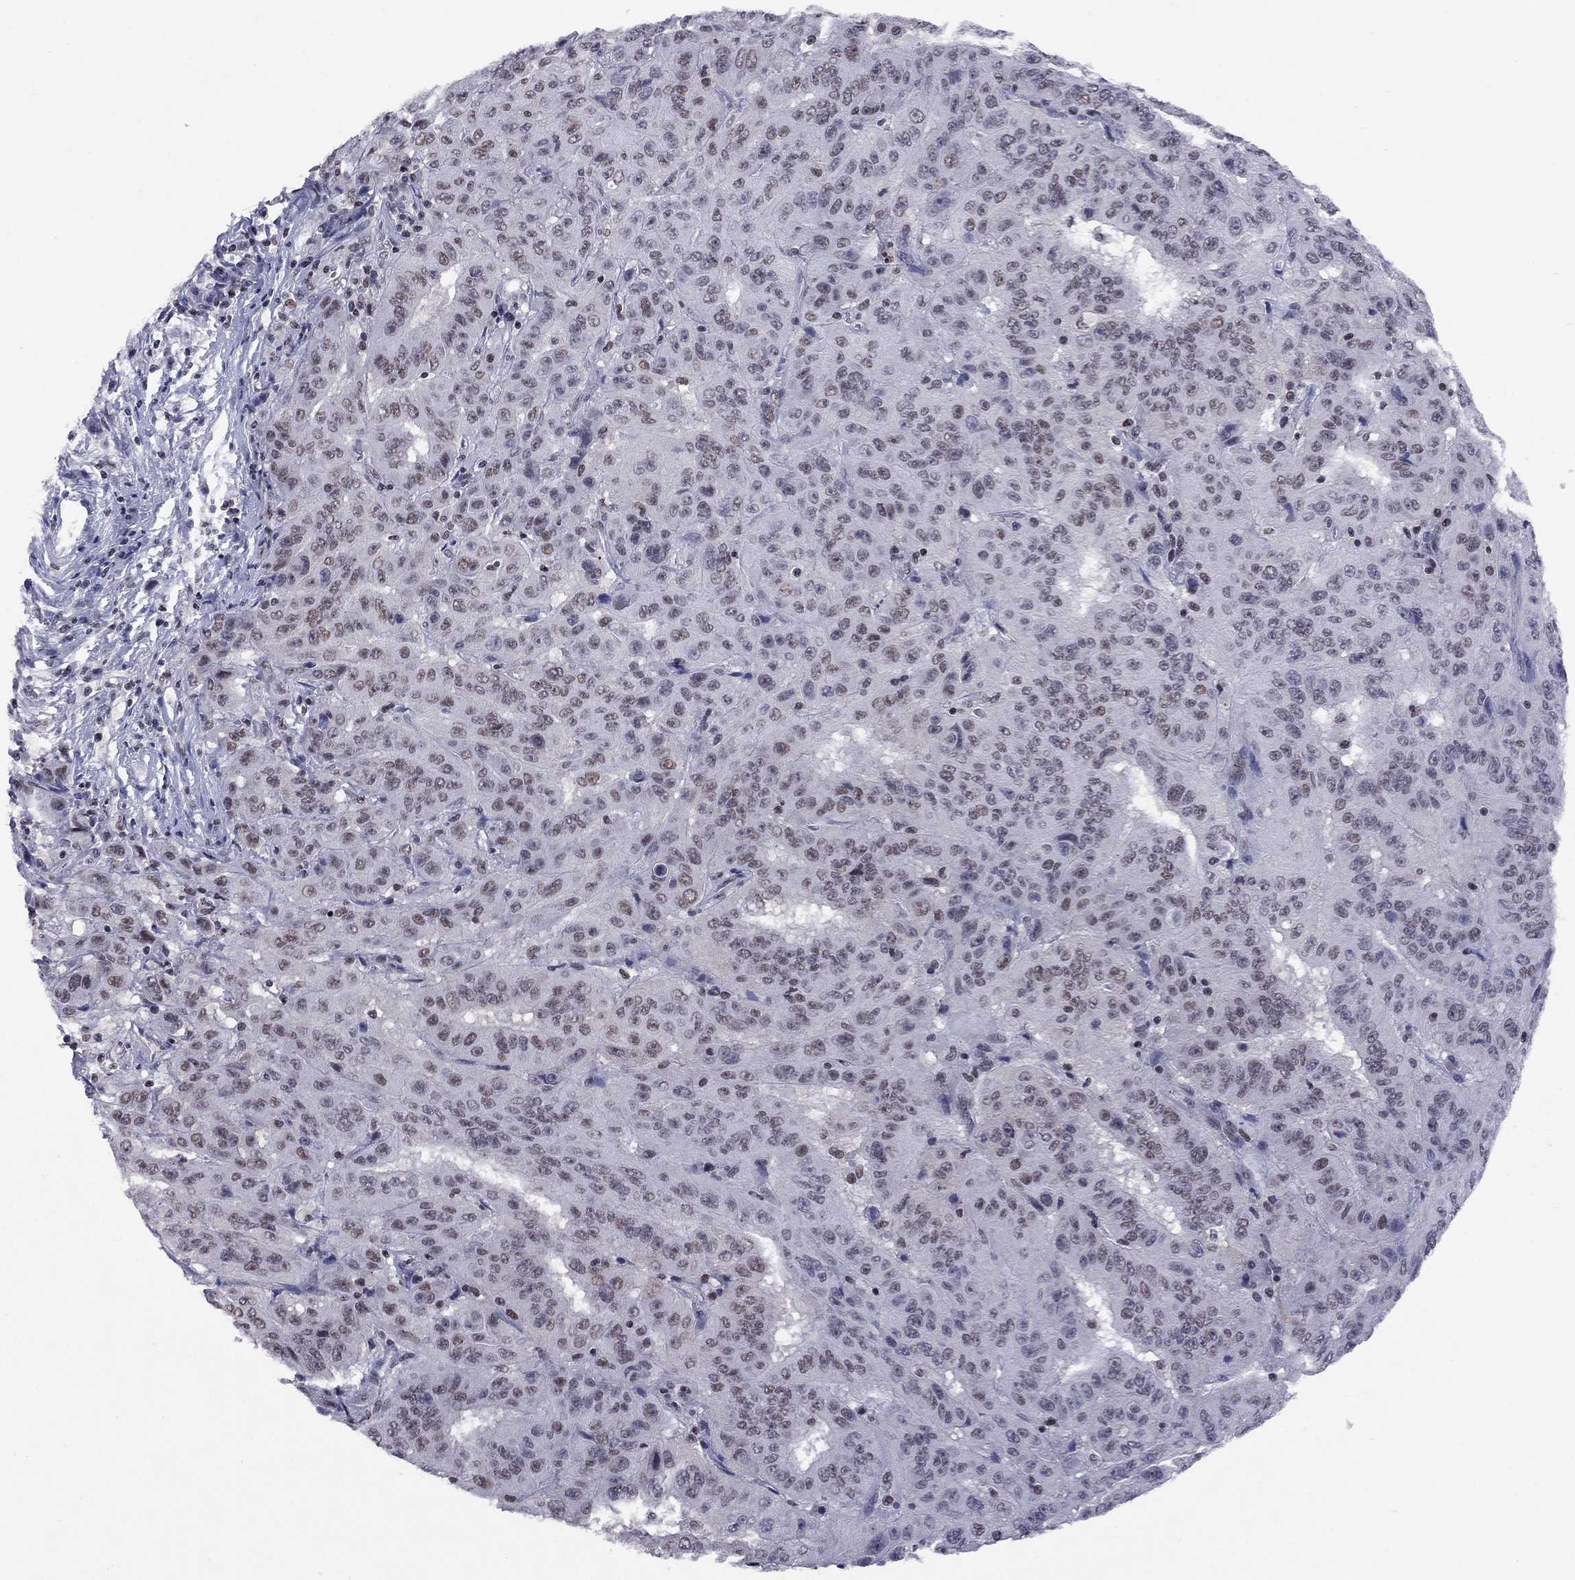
{"staining": {"intensity": "weak", "quantity": "<25%", "location": "nuclear"}, "tissue": "pancreatic cancer", "cell_type": "Tumor cells", "image_type": "cancer", "snomed": [{"axis": "morphology", "description": "Adenocarcinoma, NOS"}, {"axis": "topography", "description": "Pancreas"}], "caption": "A photomicrograph of human pancreatic cancer (adenocarcinoma) is negative for staining in tumor cells.", "gene": "TAF9", "patient": {"sex": "male", "age": 63}}